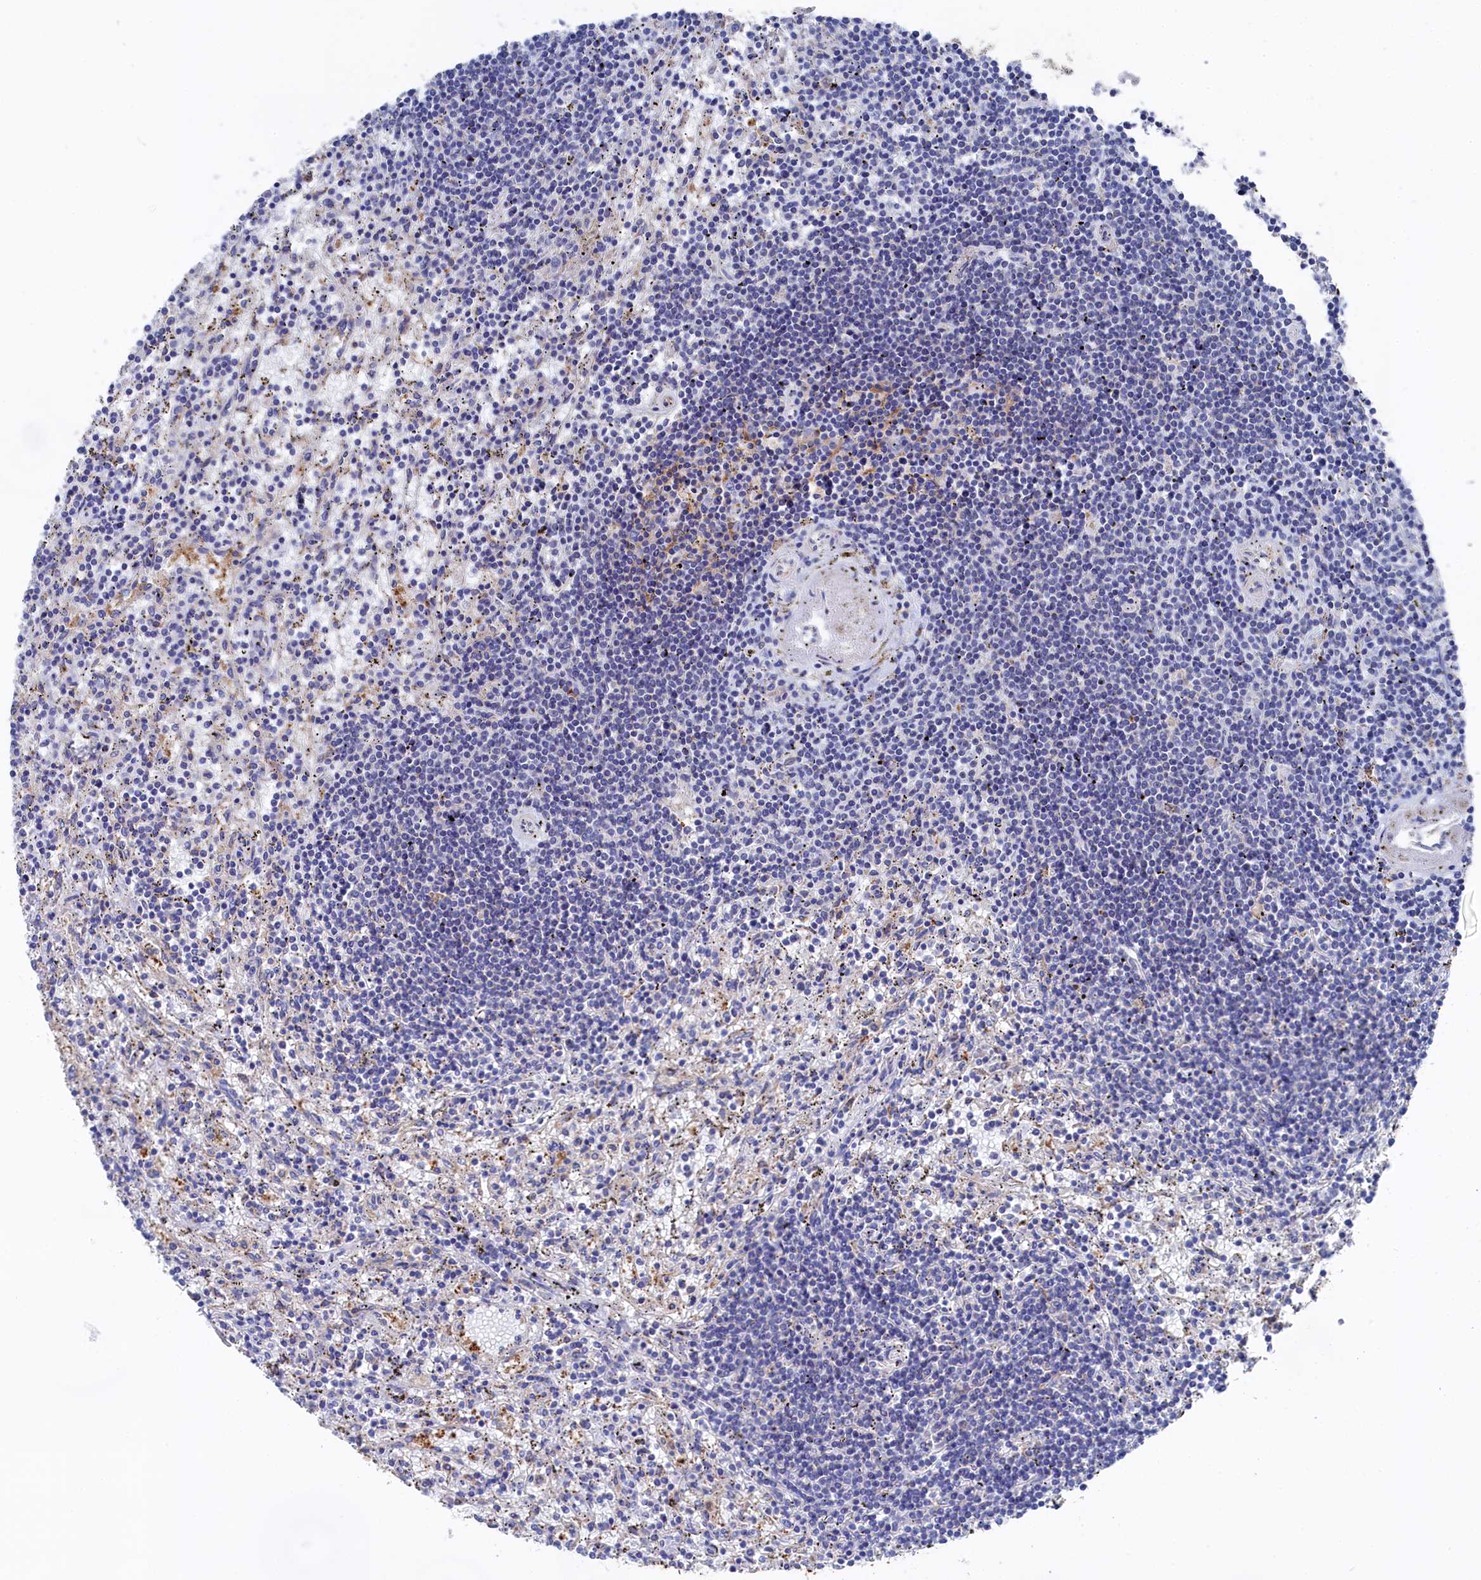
{"staining": {"intensity": "negative", "quantity": "none", "location": "none"}, "tissue": "lymphoma", "cell_type": "Tumor cells", "image_type": "cancer", "snomed": [{"axis": "morphology", "description": "Malignant lymphoma, non-Hodgkin's type, Low grade"}, {"axis": "topography", "description": "Spleen"}], "caption": "This is an immunohistochemistry micrograph of human lymphoma. There is no expression in tumor cells.", "gene": "C12orf73", "patient": {"sex": "male", "age": 76}}